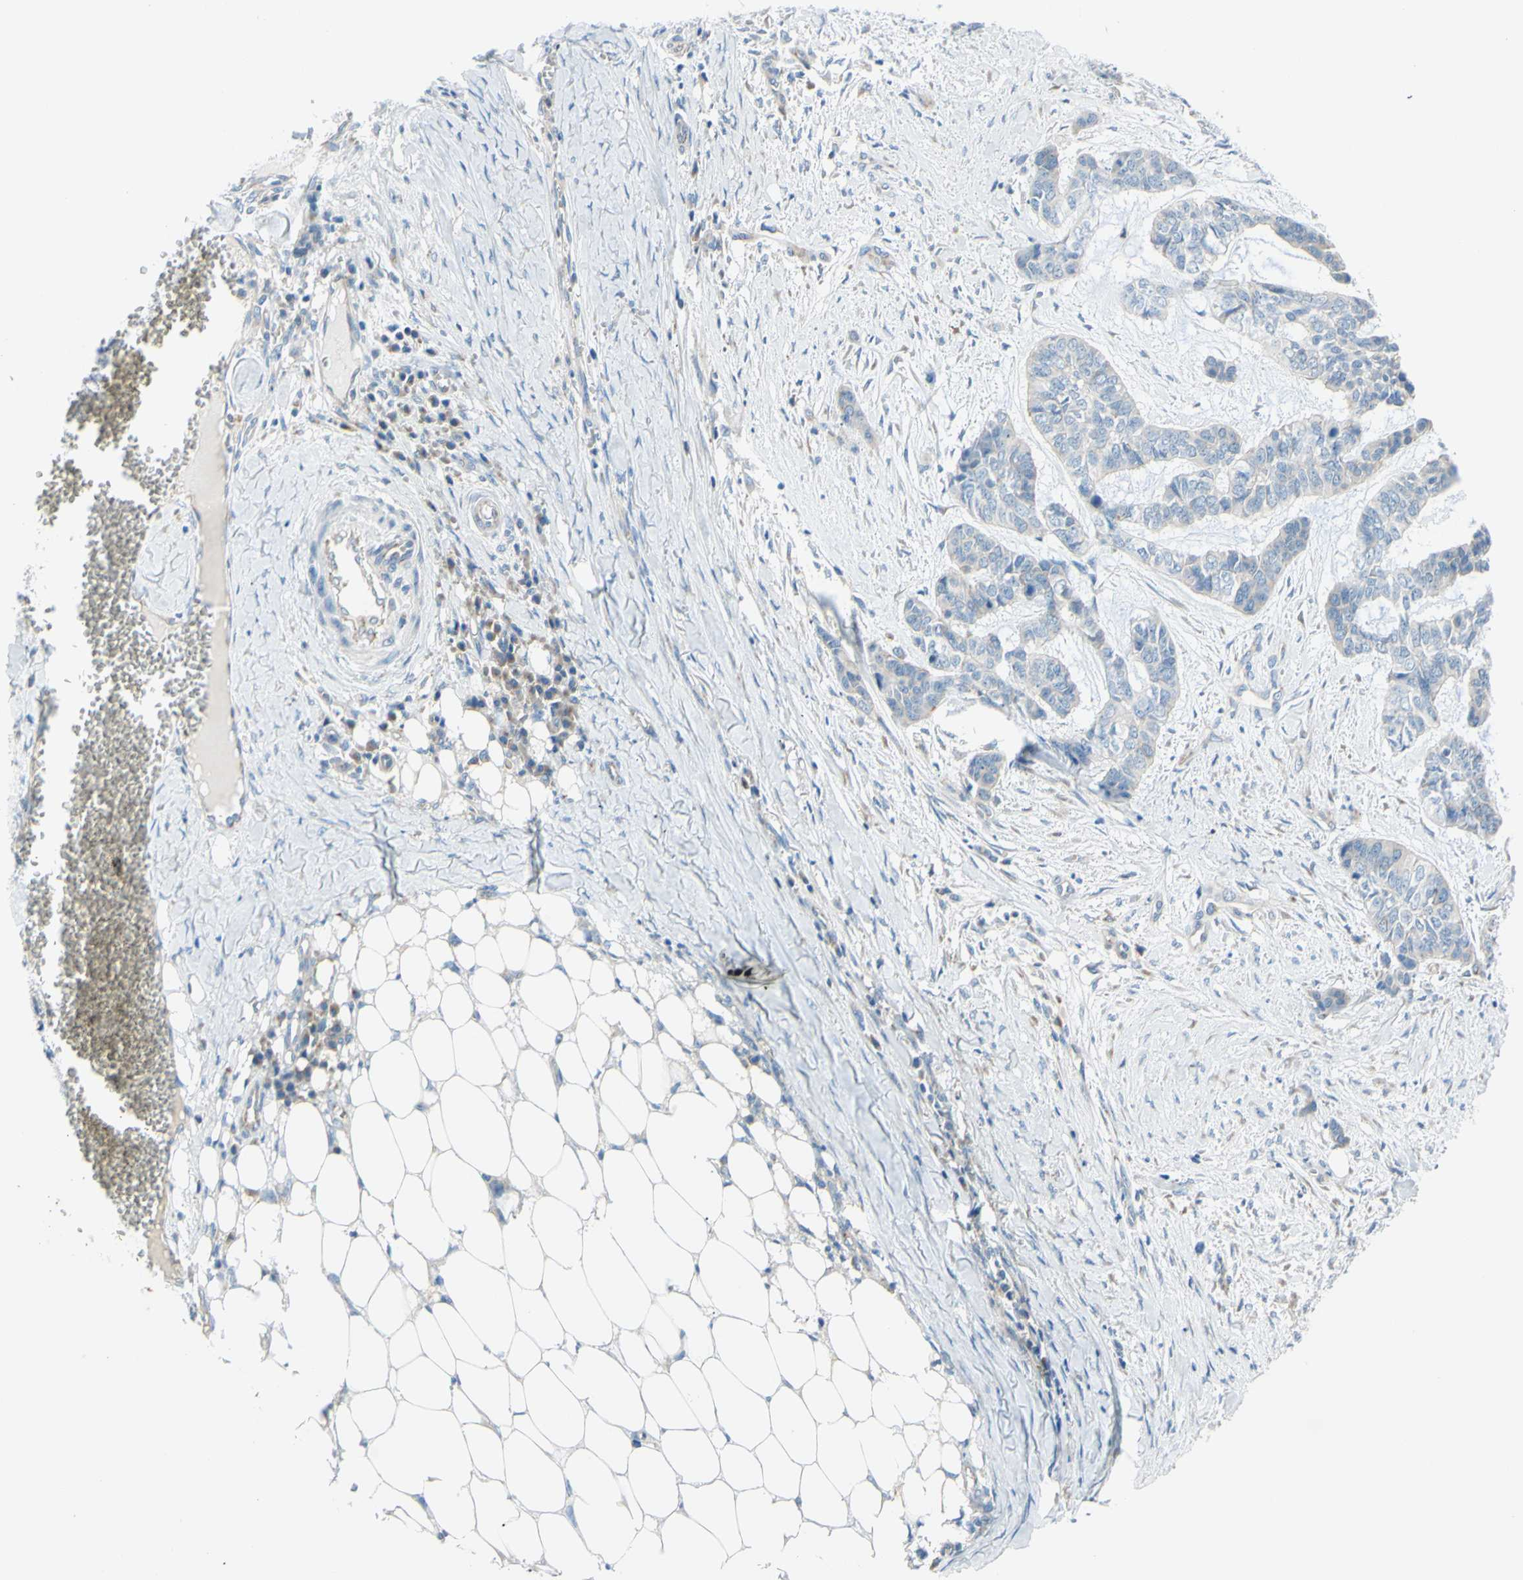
{"staining": {"intensity": "negative", "quantity": "none", "location": "none"}, "tissue": "skin cancer", "cell_type": "Tumor cells", "image_type": "cancer", "snomed": [{"axis": "morphology", "description": "Basal cell carcinoma"}, {"axis": "topography", "description": "Skin"}], "caption": "A high-resolution photomicrograph shows immunohistochemistry (IHC) staining of skin cancer, which reveals no significant staining in tumor cells. (Stains: DAB IHC with hematoxylin counter stain, Microscopy: brightfield microscopy at high magnification).", "gene": "FRMD4B", "patient": {"sex": "female", "age": 64}}